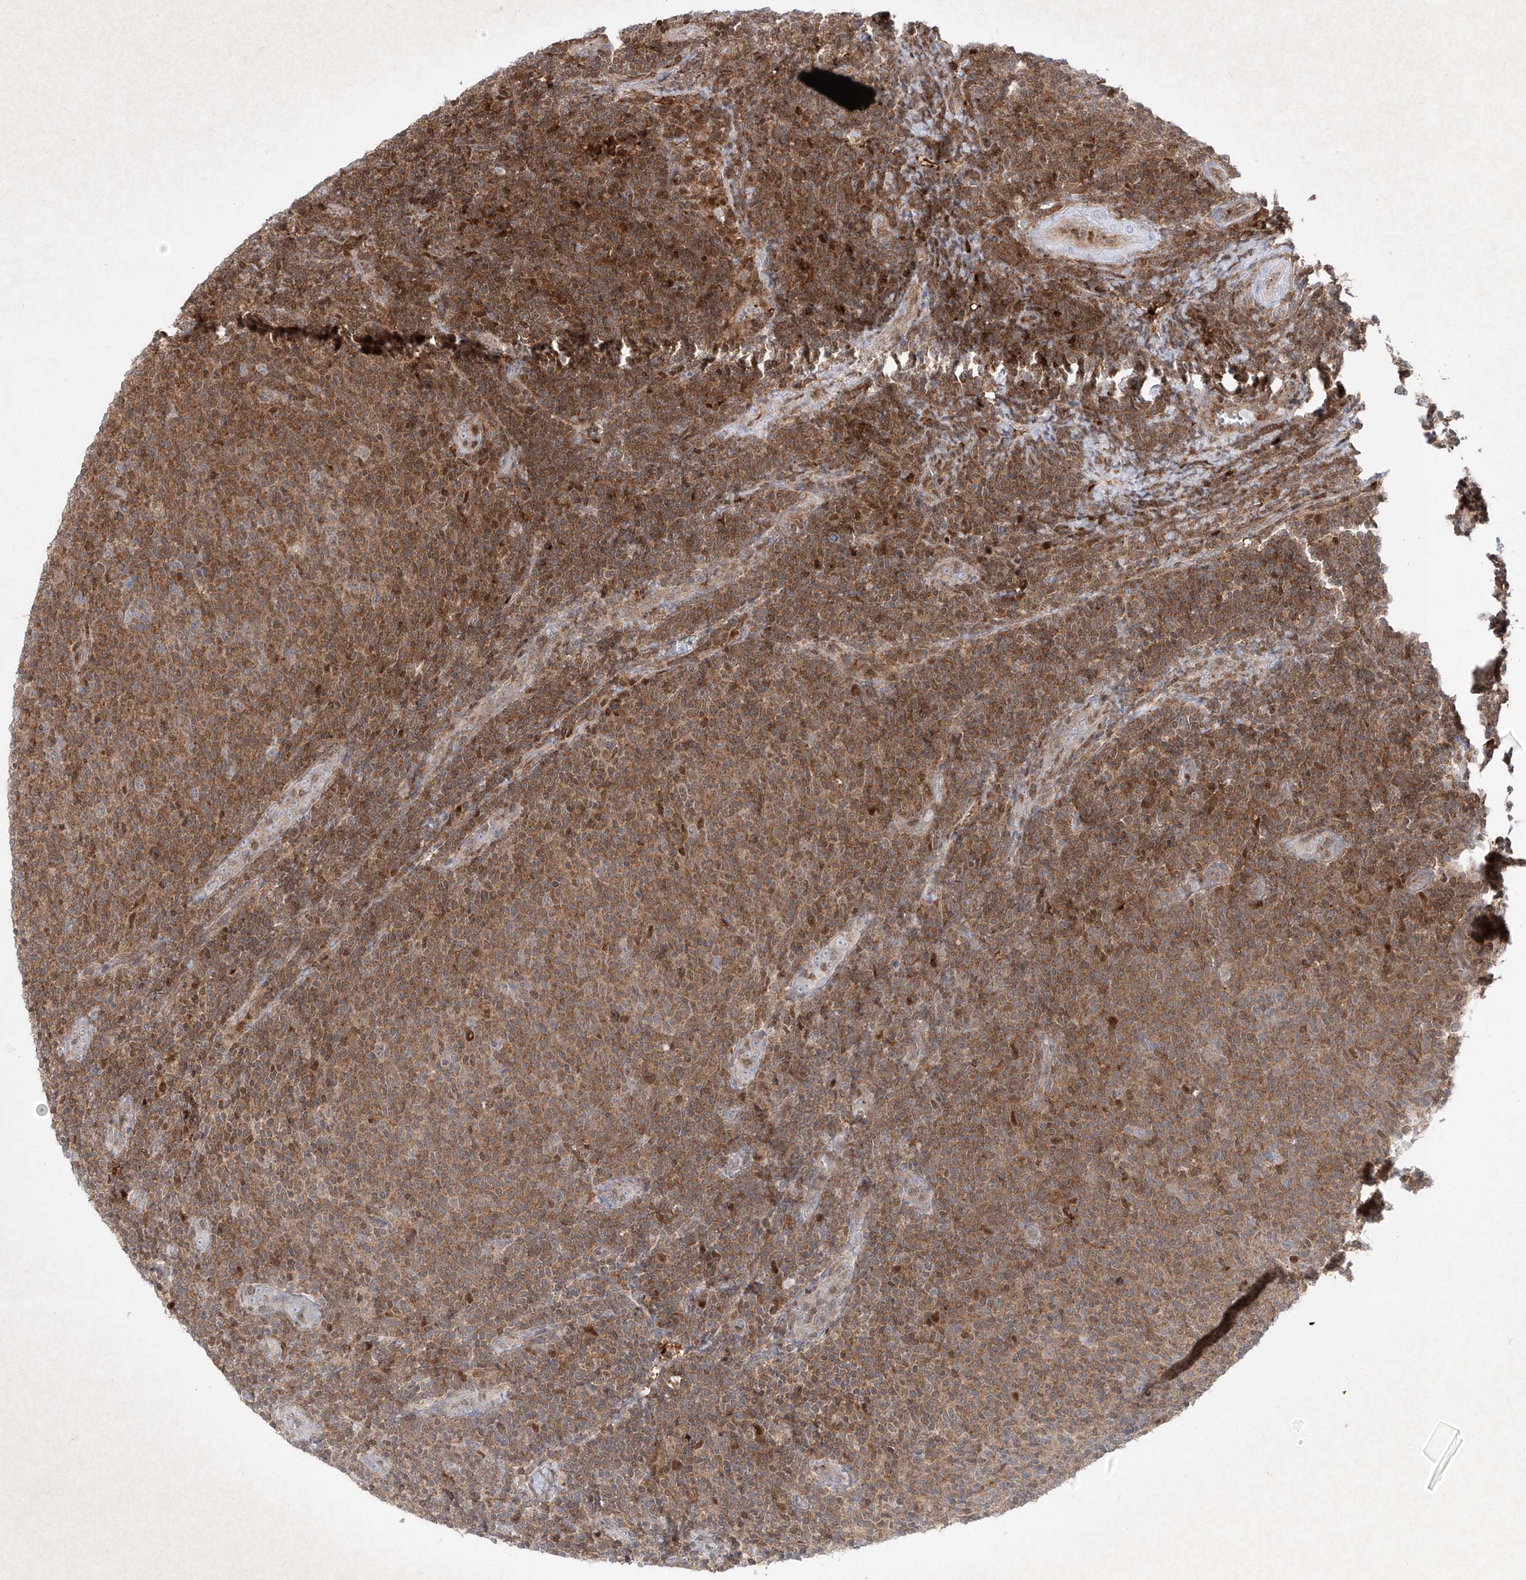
{"staining": {"intensity": "moderate", "quantity": ">75%", "location": "cytoplasmic/membranous,nuclear"}, "tissue": "lymphoma", "cell_type": "Tumor cells", "image_type": "cancer", "snomed": [{"axis": "morphology", "description": "Malignant lymphoma, non-Hodgkin's type, Low grade"}, {"axis": "topography", "description": "Lymph node"}], "caption": "The immunohistochemical stain shows moderate cytoplasmic/membranous and nuclear expression in tumor cells of low-grade malignant lymphoma, non-Hodgkin's type tissue.", "gene": "PSMB10", "patient": {"sex": "male", "age": 66}}